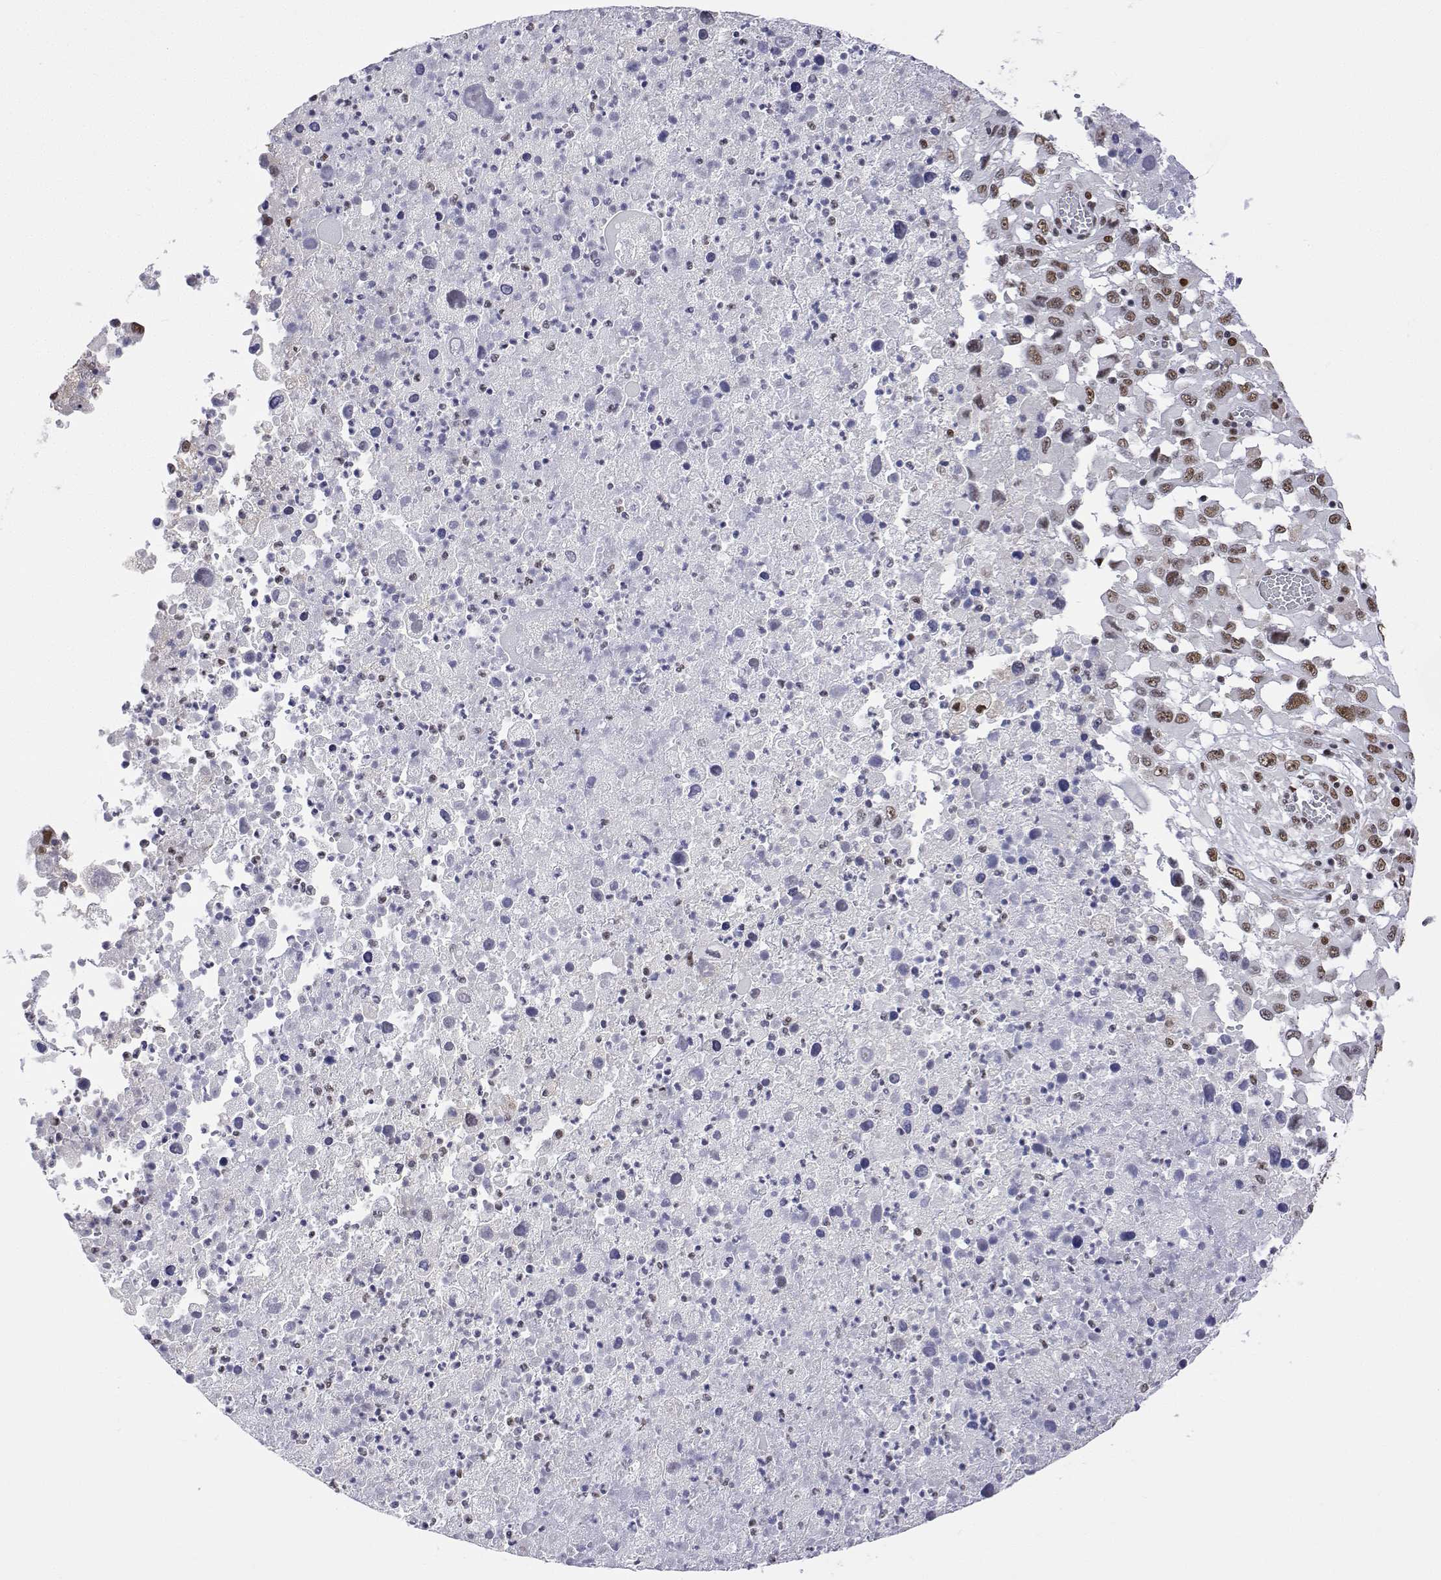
{"staining": {"intensity": "moderate", "quantity": ">75%", "location": "nuclear"}, "tissue": "melanoma", "cell_type": "Tumor cells", "image_type": "cancer", "snomed": [{"axis": "morphology", "description": "Malignant melanoma, Metastatic site"}, {"axis": "topography", "description": "Soft tissue"}], "caption": "The image exhibits staining of melanoma, revealing moderate nuclear protein staining (brown color) within tumor cells. The protein is stained brown, and the nuclei are stained in blue (DAB IHC with brightfield microscopy, high magnification).", "gene": "ADAR", "patient": {"sex": "male", "age": 50}}